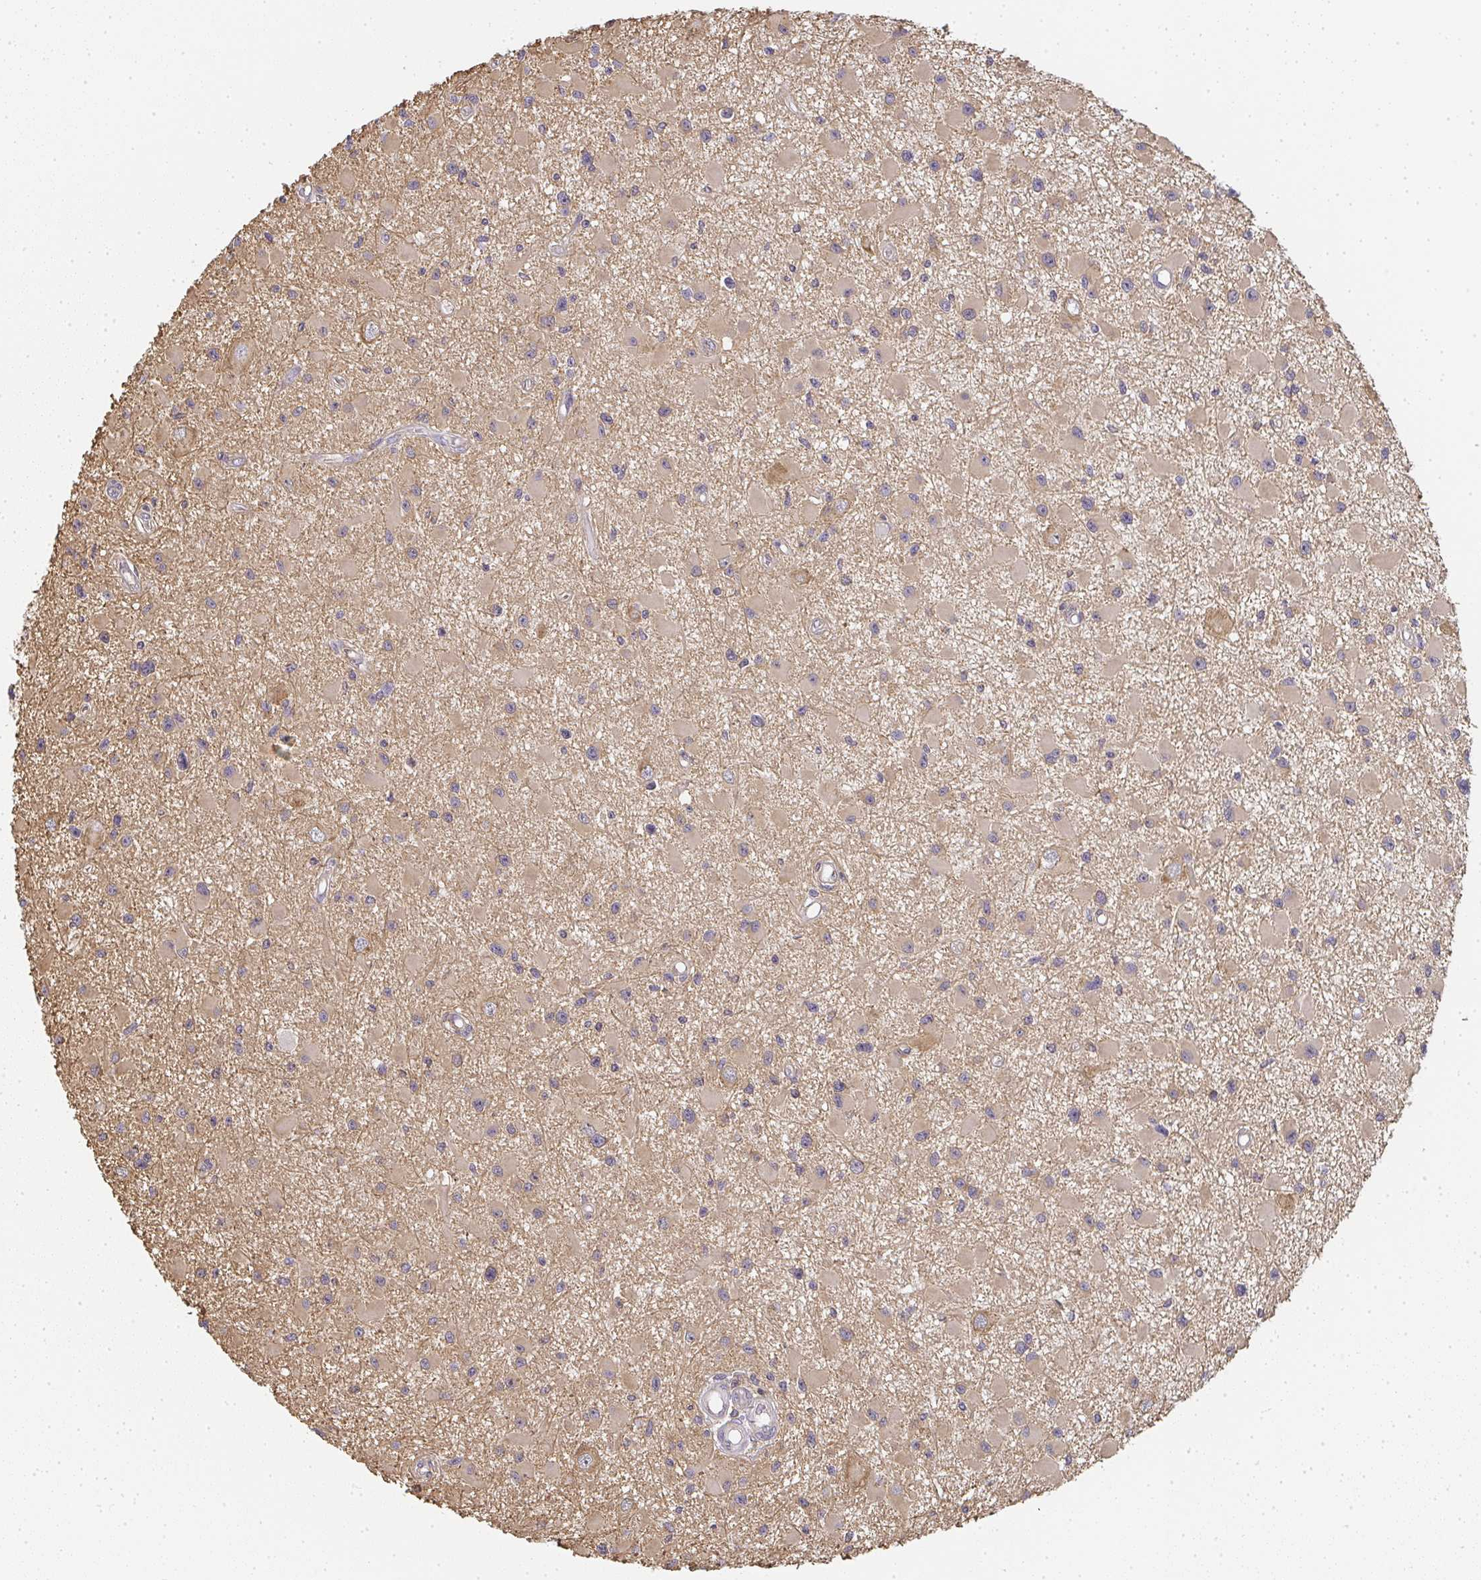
{"staining": {"intensity": "weak", "quantity": "<25%", "location": "cytoplasmic/membranous"}, "tissue": "glioma", "cell_type": "Tumor cells", "image_type": "cancer", "snomed": [{"axis": "morphology", "description": "Glioma, malignant, High grade"}, {"axis": "topography", "description": "Brain"}], "caption": "Immunohistochemistry (IHC) photomicrograph of human glioma stained for a protein (brown), which demonstrates no positivity in tumor cells.", "gene": "SLC35B3", "patient": {"sex": "male", "age": 54}}